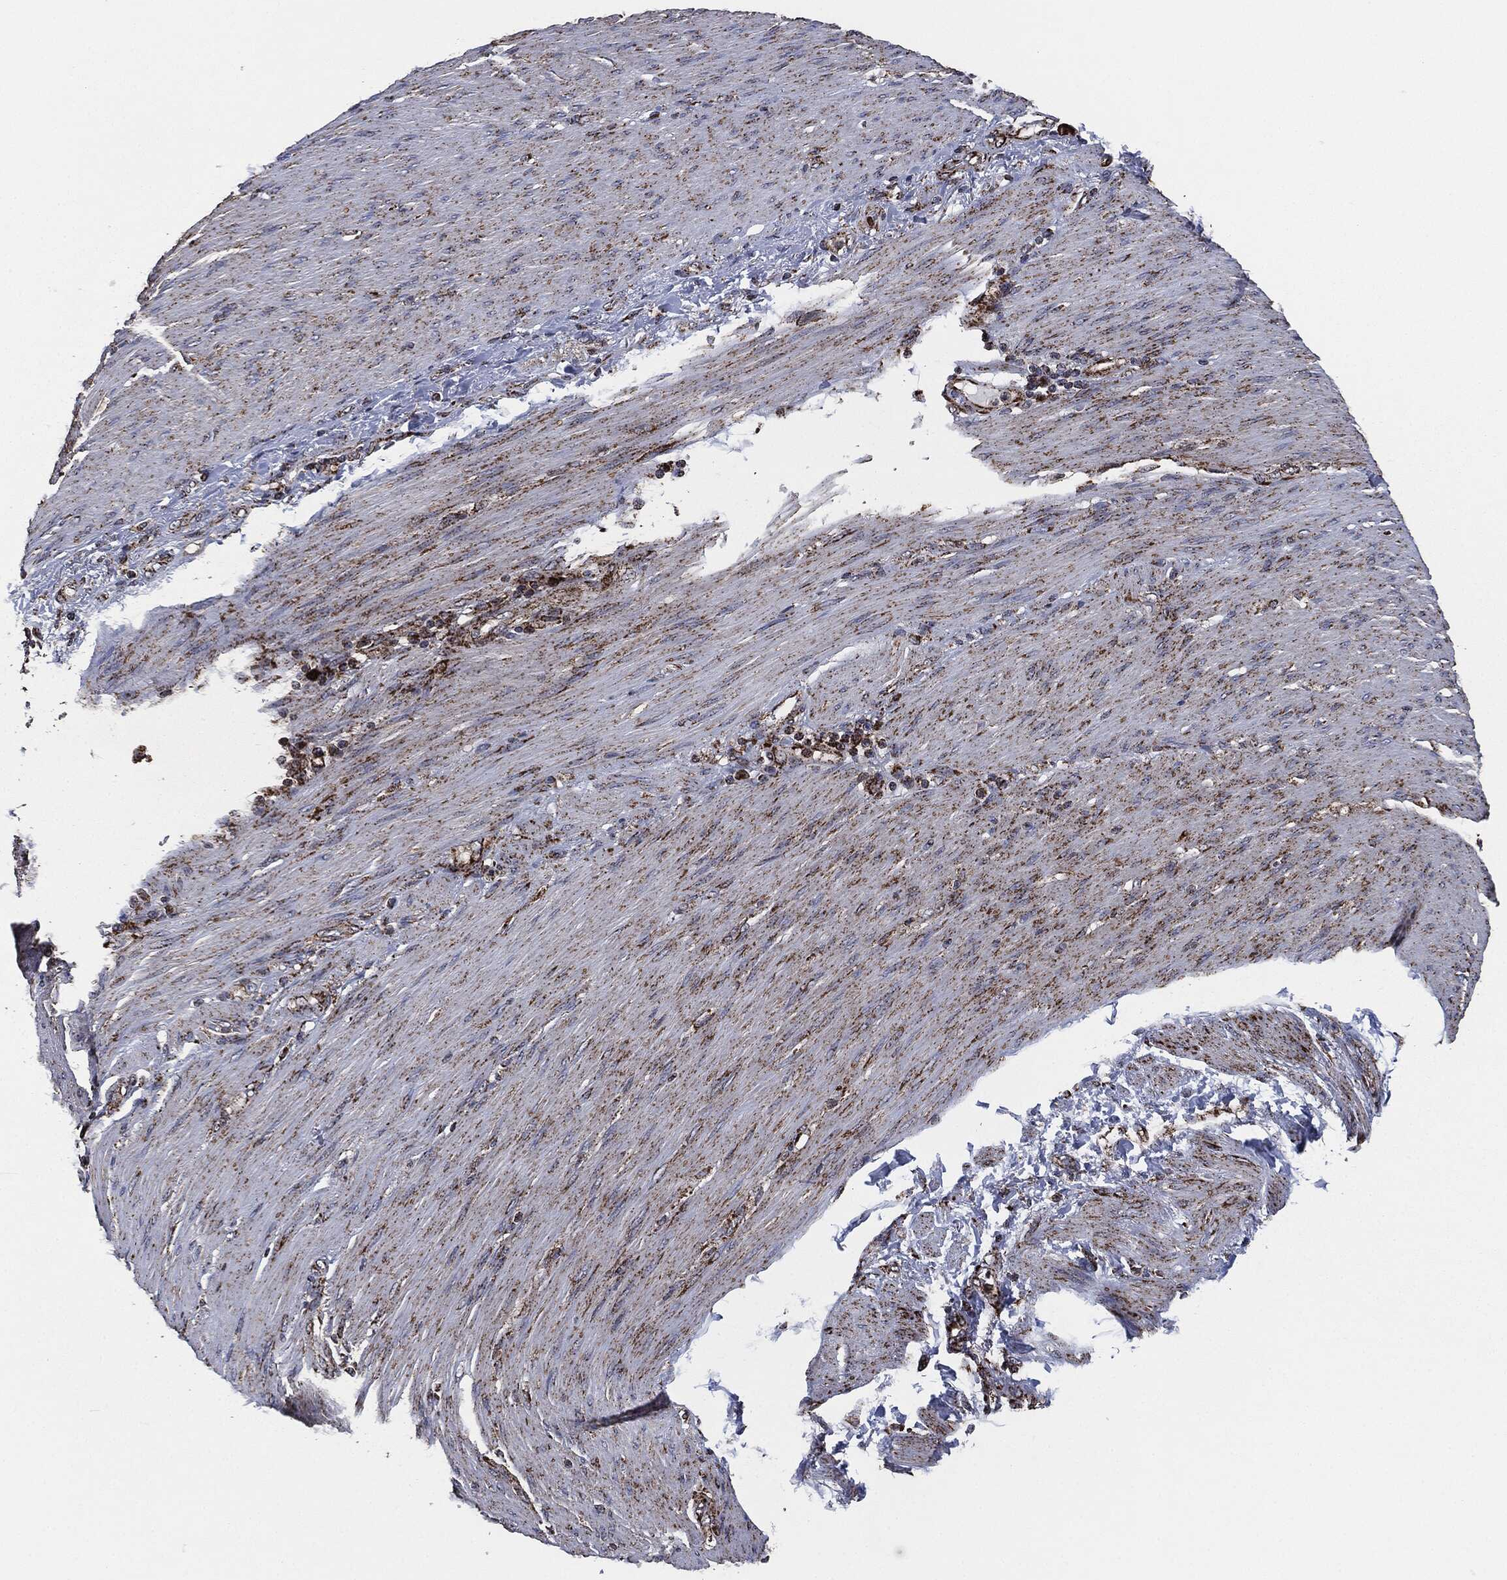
{"staining": {"intensity": "strong", "quantity": "25%-75%", "location": "cytoplasmic/membranous"}, "tissue": "stomach cancer", "cell_type": "Tumor cells", "image_type": "cancer", "snomed": [{"axis": "morphology", "description": "Normal tissue, NOS"}, {"axis": "morphology", "description": "Adenocarcinoma, NOS"}, {"axis": "topography", "description": "Stomach"}], "caption": "Protein staining by immunohistochemistry demonstrates strong cytoplasmic/membranous positivity in approximately 25%-75% of tumor cells in stomach adenocarcinoma. The staining was performed using DAB, with brown indicating positive protein expression. Nuclei are stained blue with hematoxylin.", "gene": "FH", "patient": {"sex": "female", "age": 79}}